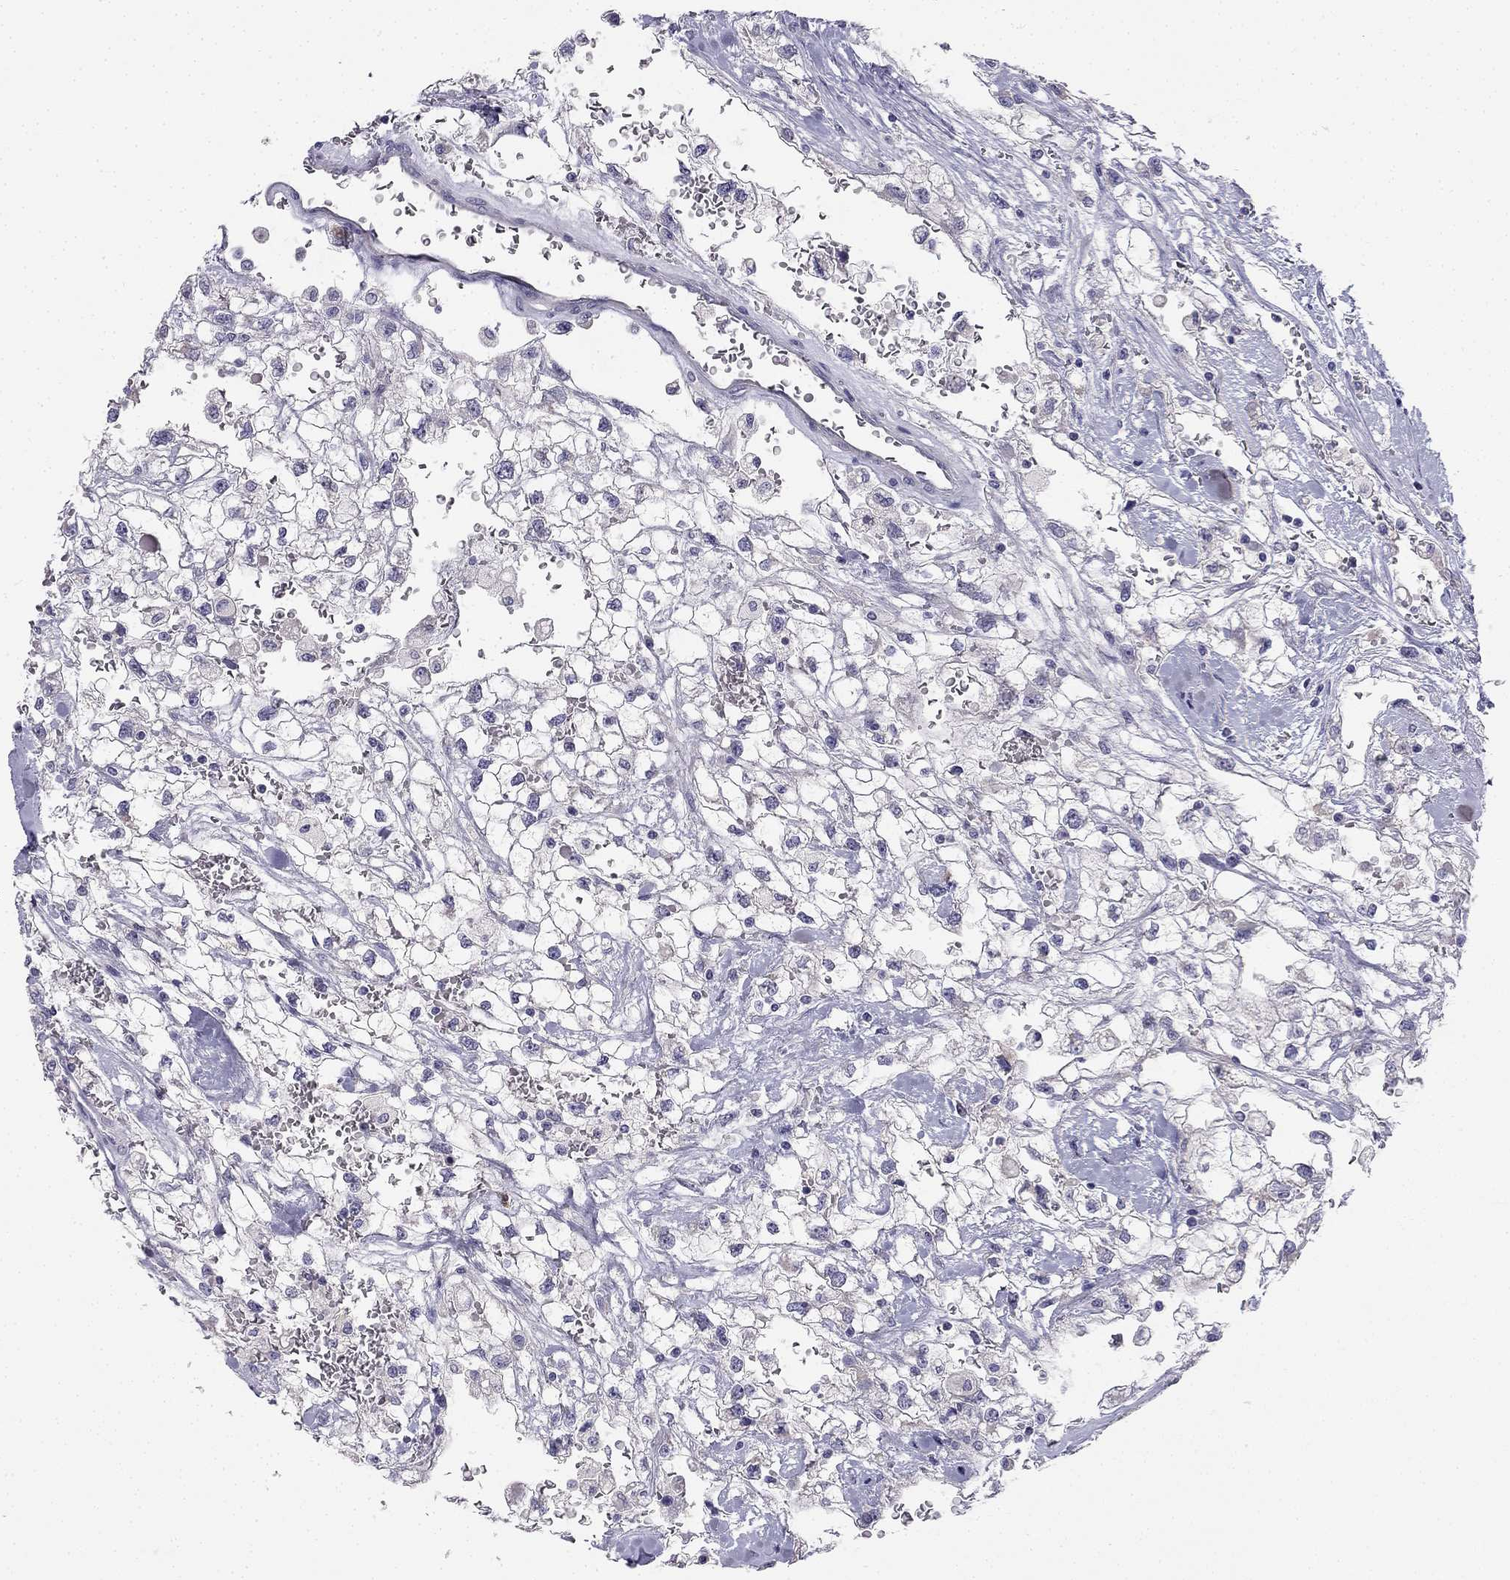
{"staining": {"intensity": "negative", "quantity": "none", "location": "none"}, "tissue": "renal cancer", "cell_type": "Tumor cells", "image_type": "cancer", "snomed": [{"axis": "morphology", "description": "Adenocarcinoma, NOS"}, {"axis": "topography", "description": "Kidney"}], "caption": "DAB (3,3'-diaminobenzidine) immunohistochemical staining of human renal adenocarcinoma displays no significant positivity in tumor cells.", "gene": "C16orf89", "patient": {"sex": "male", "age": 59}}